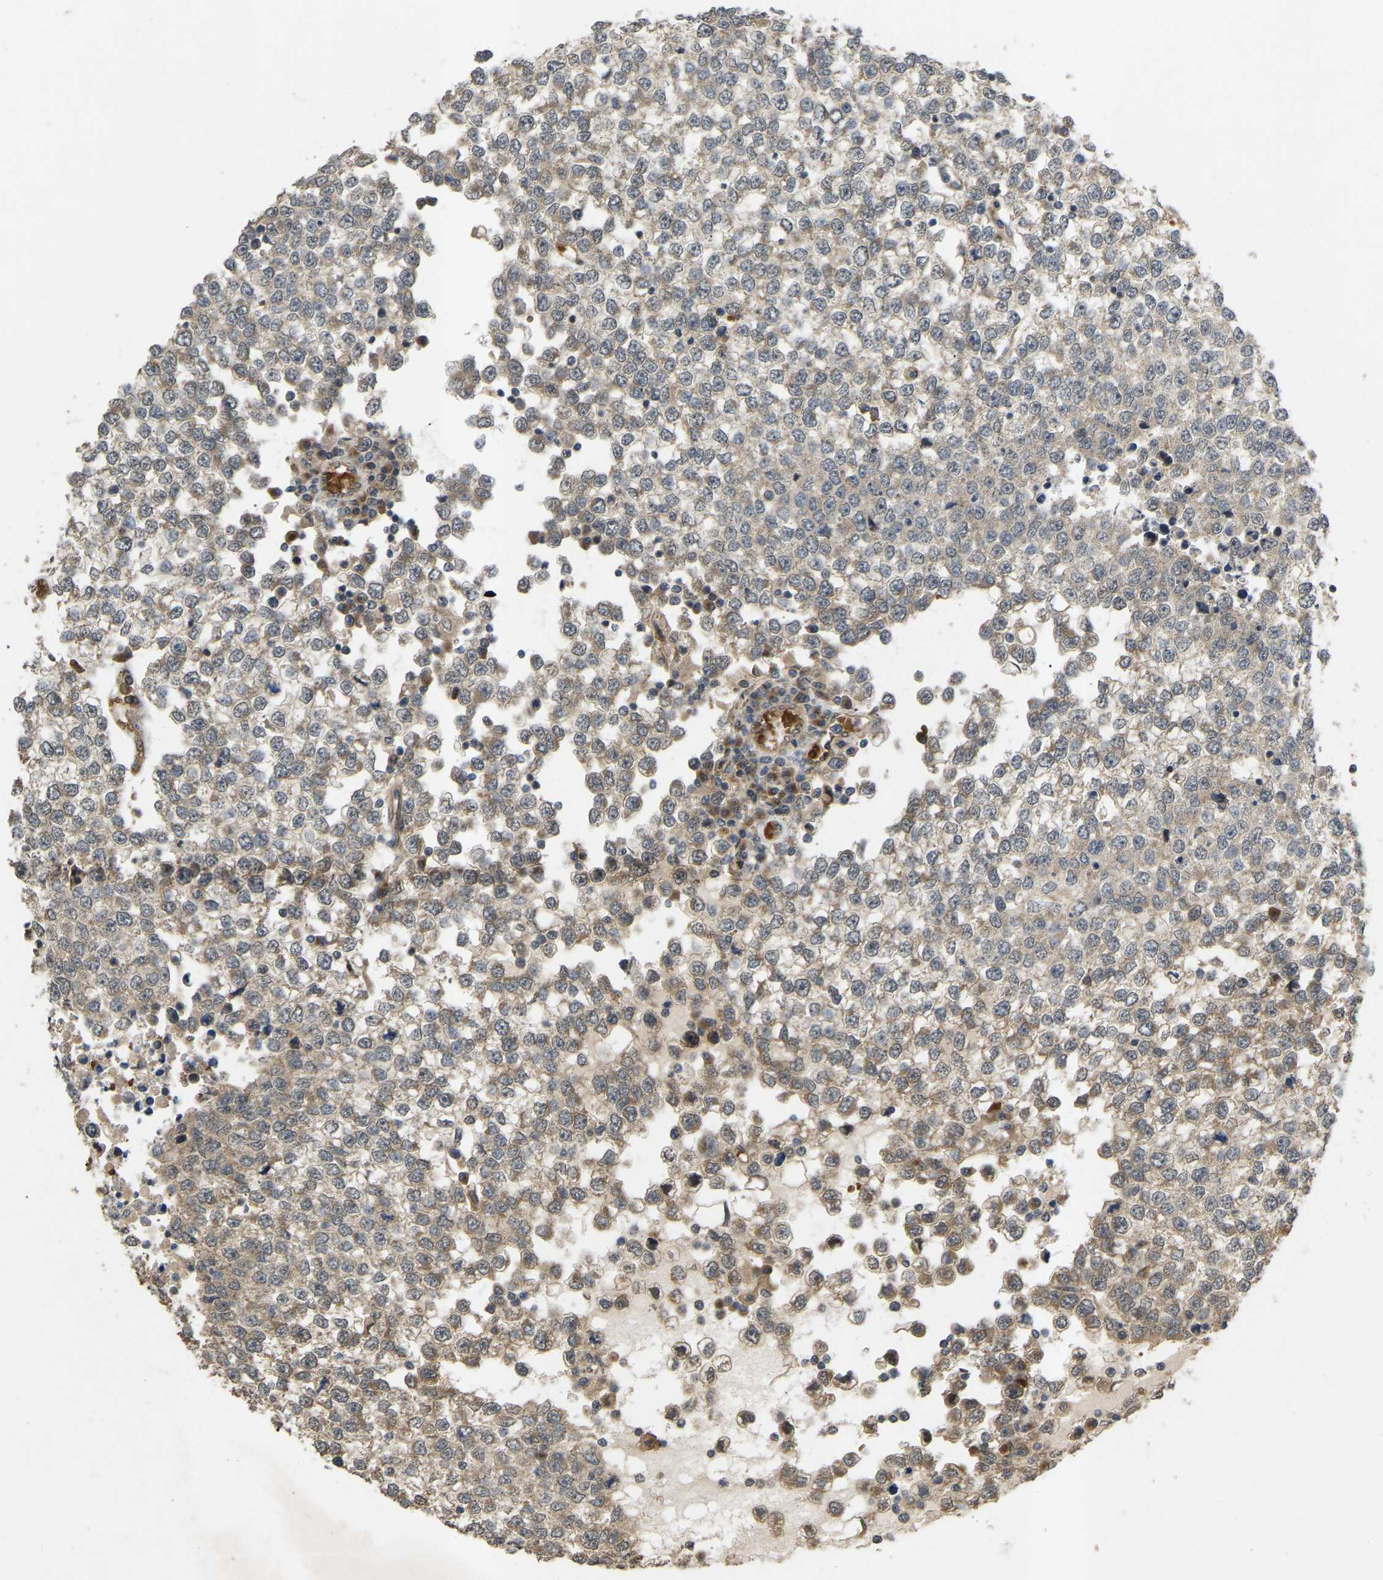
{"staining": {"intensity": "moderate", "quantity": "25%-75%", "location": "cytoplasmic/membranous"}, "tissue": "testis cancer", "cell_type": "Tumor cells", "image_type": "cancer", "snomed": [{"axis": "morphology", "description": "Seminoma, NOS"}, {"axis": "topography", "description": "Testis"}], "caption": "Testis cancer (seminoma) stained with IHC displays moderate cytoplasmic/membranous staining in approximately 25%-75% of tumor cells.", "gene": "LIMK2", "patient": {"sex": "male", "age": 65}}